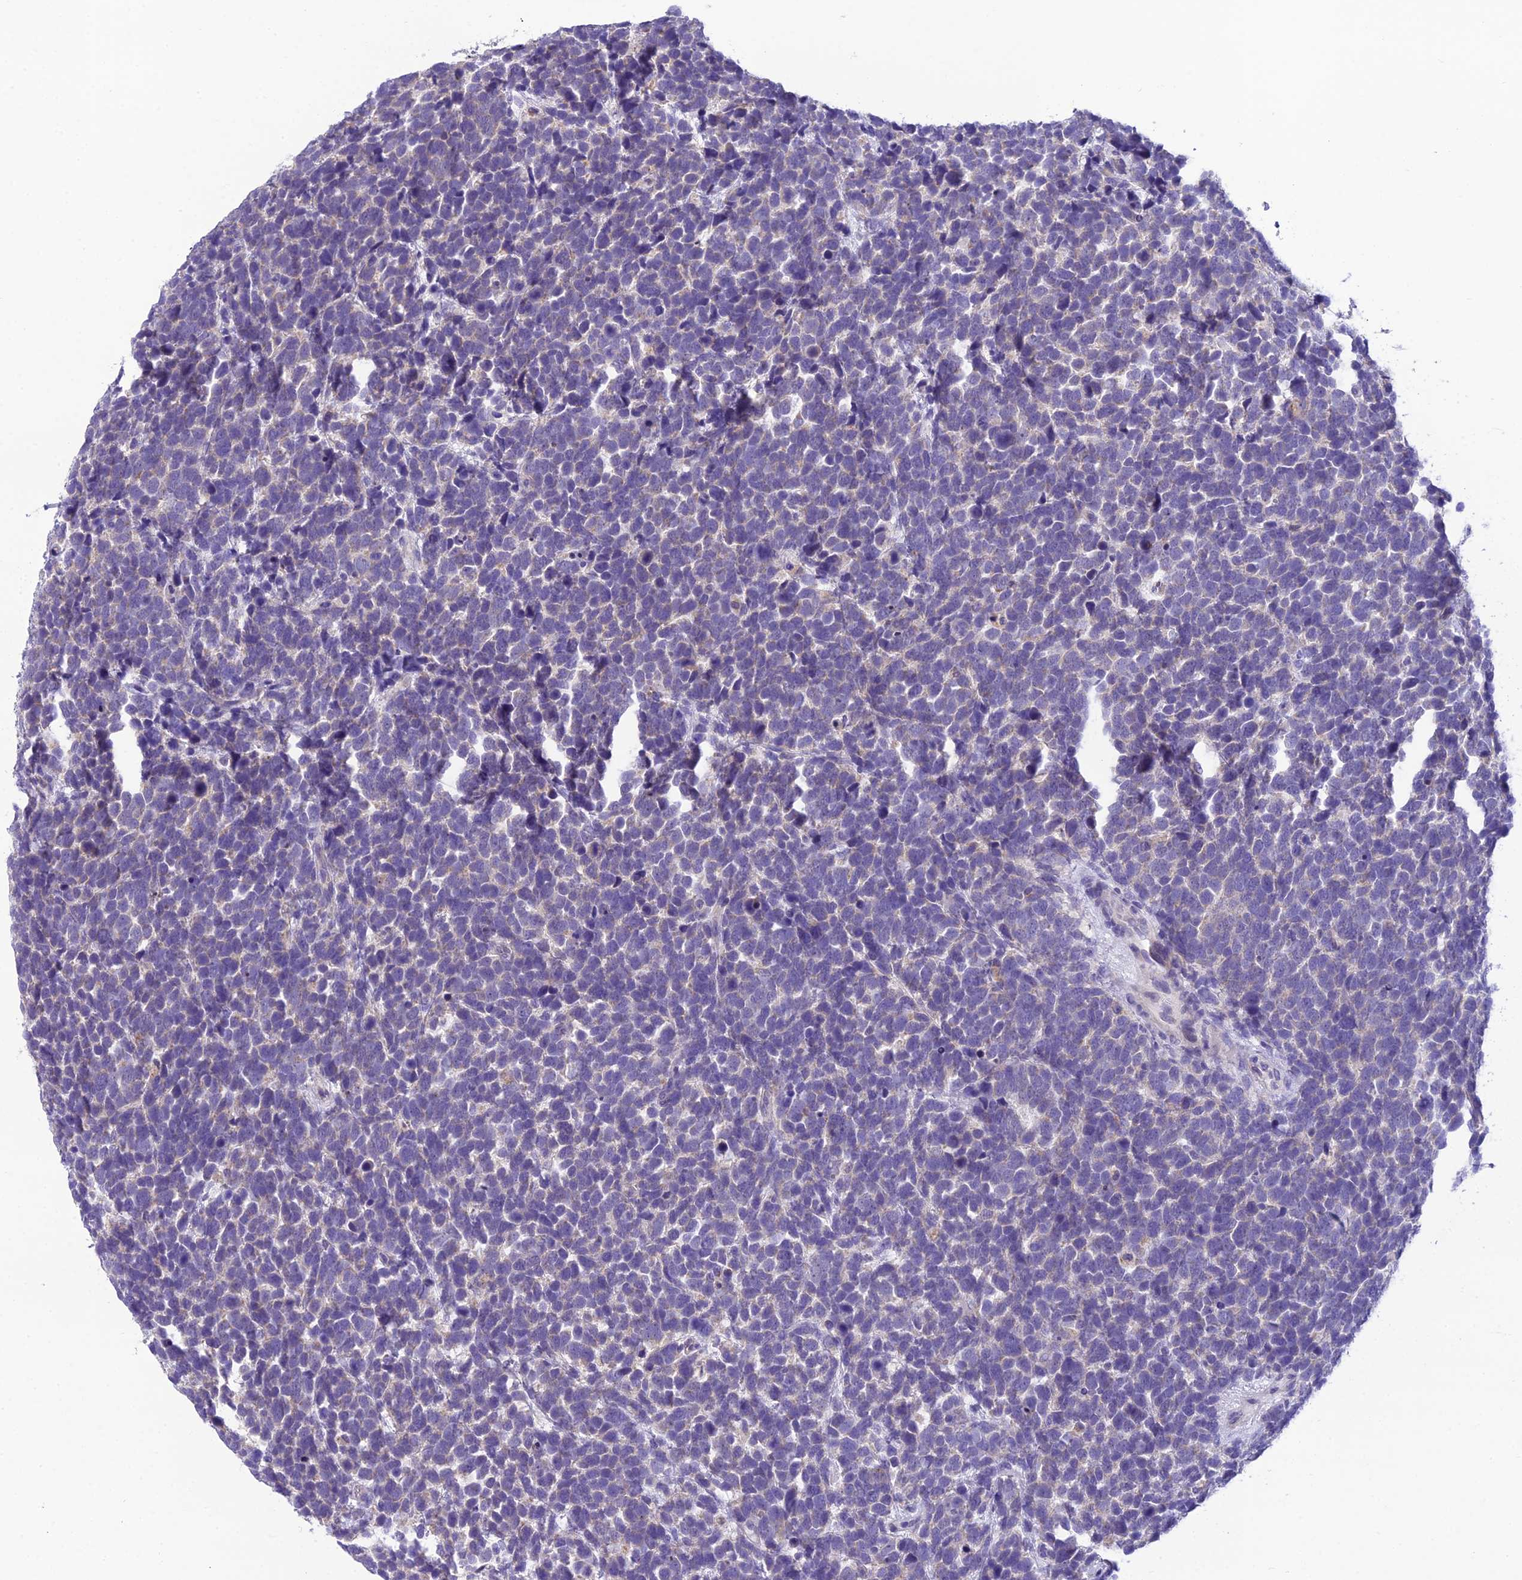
{"staining": {"intensity": "negative", "quantity": "none", "location": "none"}, "tissue": "urothelial cancer", "cell_type": "Tumor cells", "image_type": "cancer", "snomed": [{"axis": "morphology", "description": "Urothelial carcinoma, High grade"}, {"axis": "topography", "description": "Urinary bladder"}], "caption": "An image of urothelial cancer stained for a protein demonstrates no brown staining in tumor cells.", "gene": "MIIP", "patient": {"sex": "female", "age": 82}}